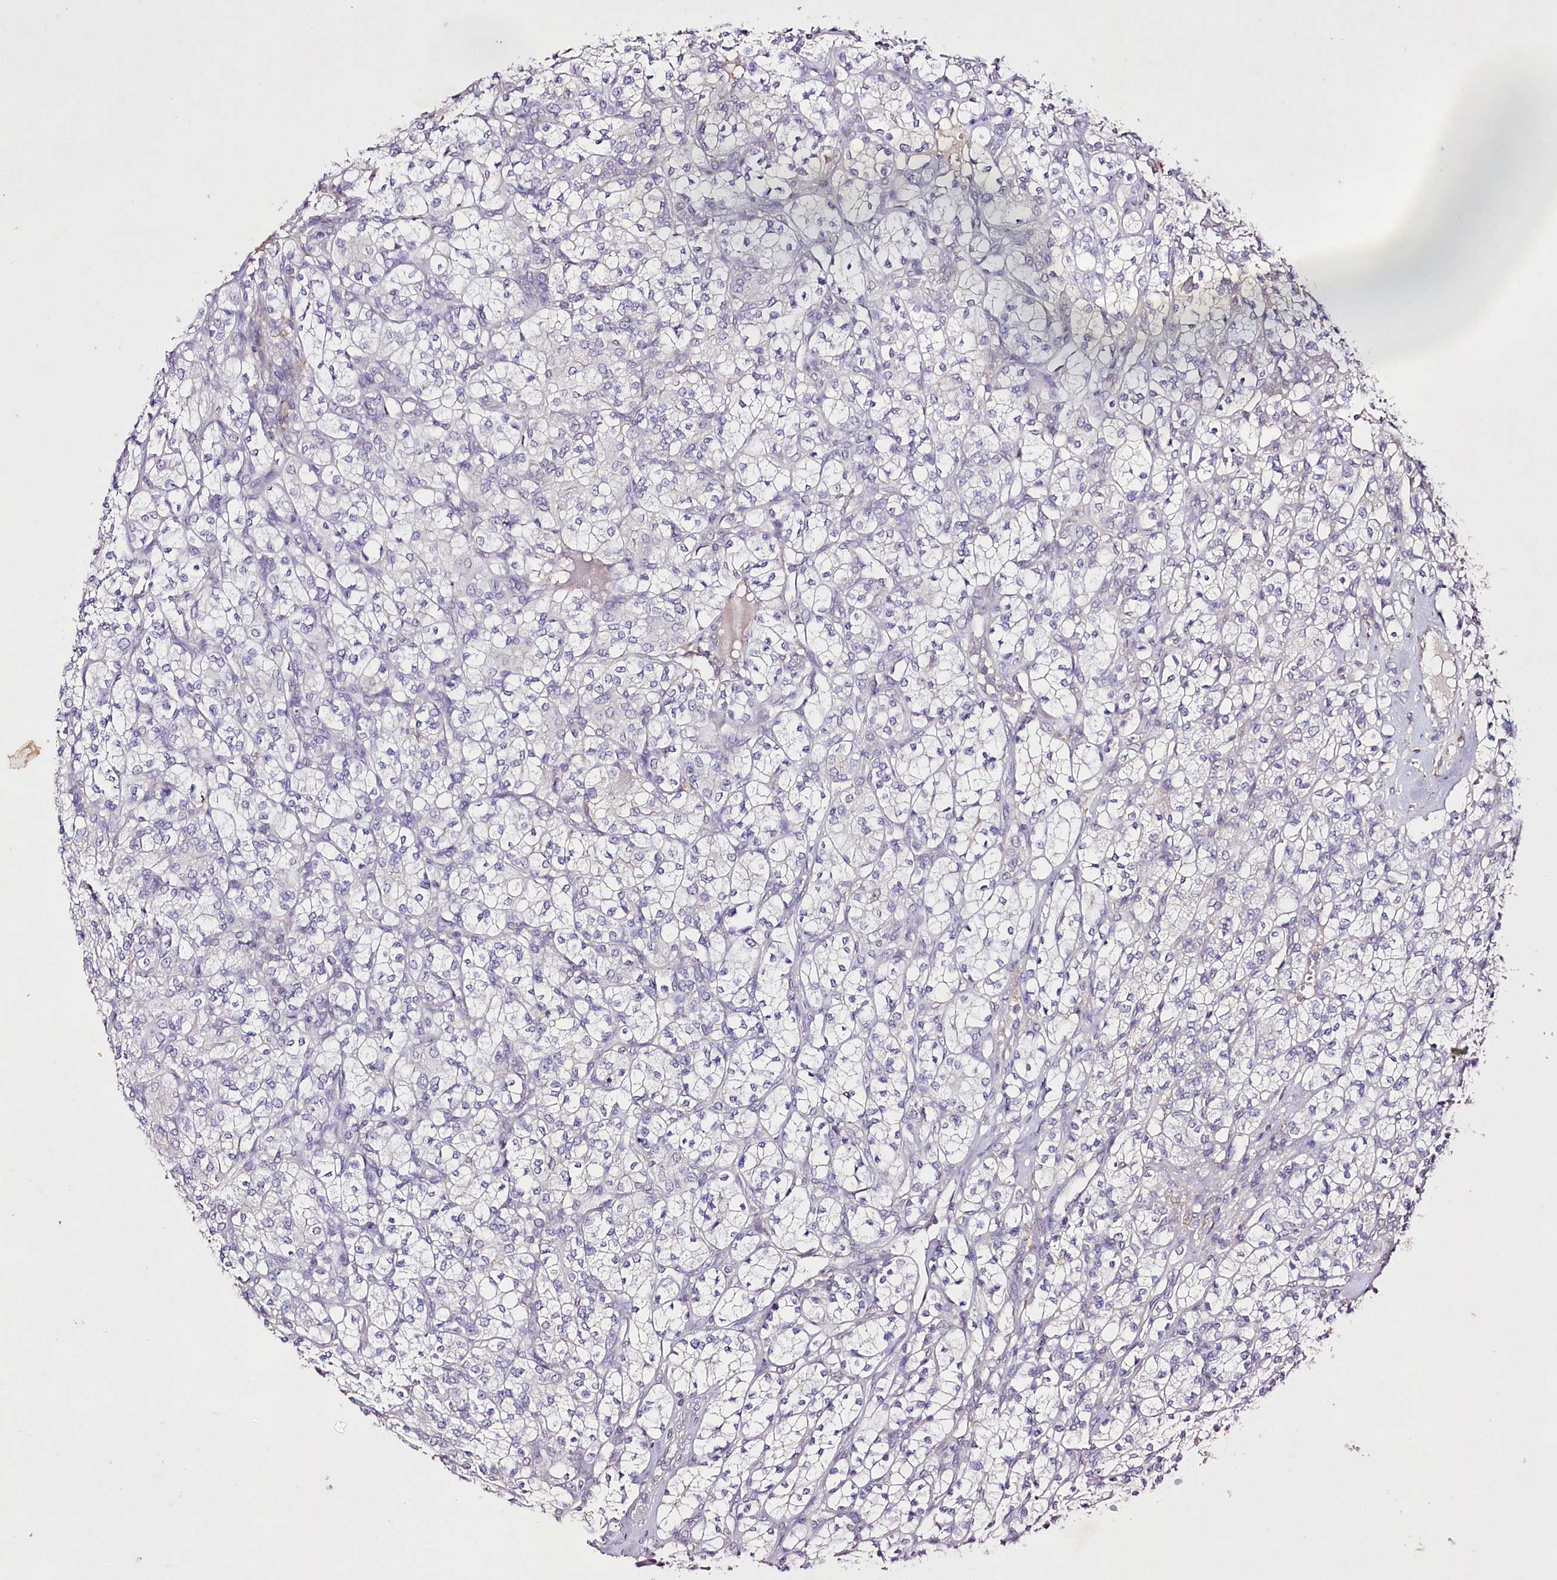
{"staining": {"intensity": "negative", "quantity": "none", "location": "none"}, "tissue": "renal cancer", "cell_type": "Tumor cells", "image_type": "cancer", "snomed": [{"axis": "morphology", "description": "Adenocarcinoma, NOS"}, {"axis": "topography", "description": "Kidney"}], "caption": "DAB (3,3'-diaminobenzidine) immunohistochemical staining of renal adenocarcinoma shows no significant staining in tumor cells.", "gene": "ENPP1", "patient": {"sex": "male", "age": 77}}